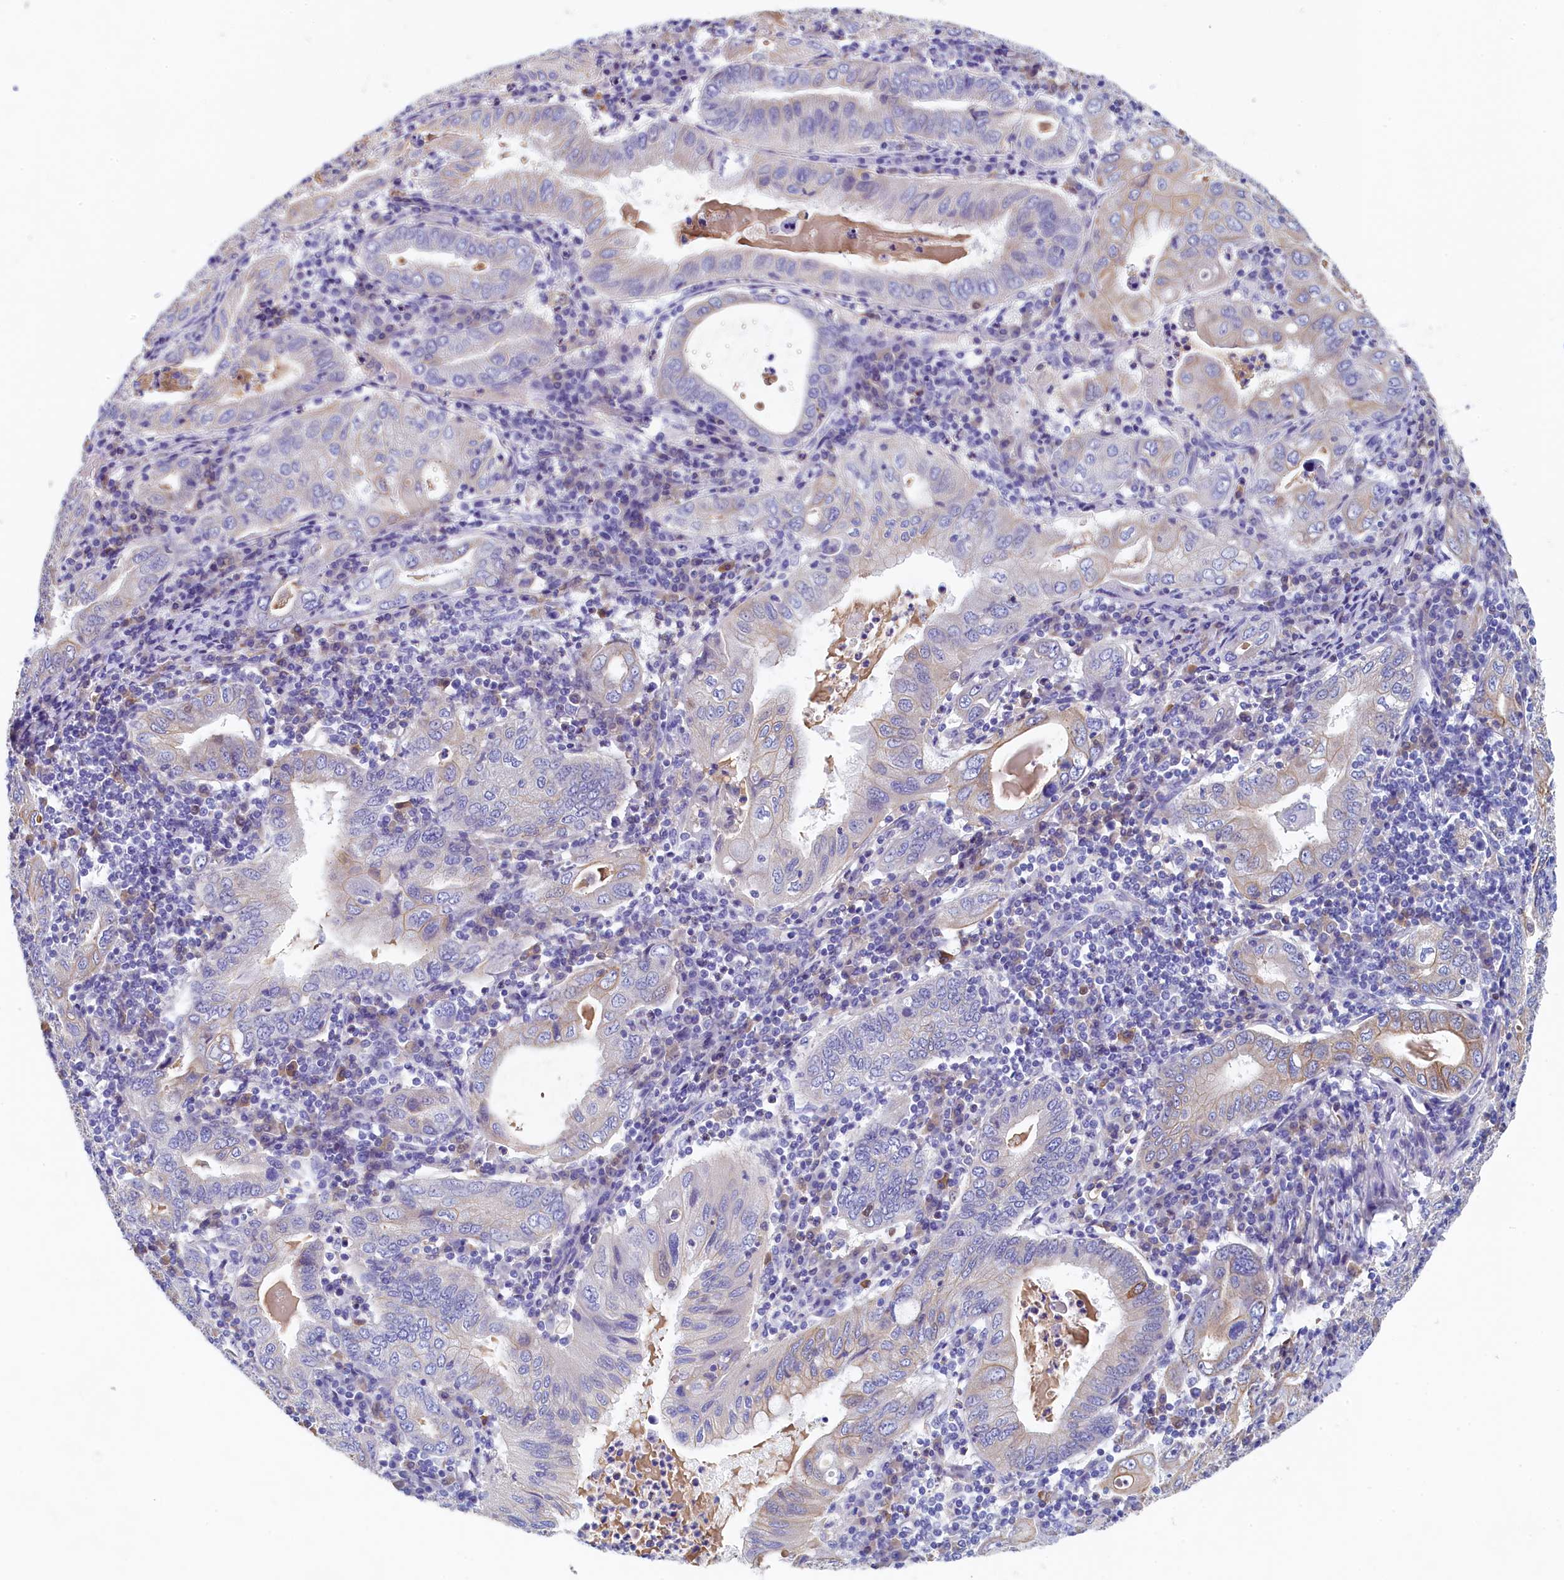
{"staining": {"intensity": "negative", "quantity": "none", "location": "none"}, "tissue": "stomach cancer", "cell_type": "Tumor cells", "image_type": "cancer", "snomed": [{"axis": "morphology", "description": "Normal tissue, NOS"}, {"axis": "morphology", "description": "Adenocarcinoma, NOS"}, {"axis": "topography", "description": "Esophagus"}, {"axis": "topography", "description": "Stomach, upper"}, {"axis": "topography", "description": "Peripheral nerve tissue"}], "caption": "High magnification brightfield microscopy of stomach cancer (adenocarcinoma) stained with DAB (3,3'-diaminobenzidine) (brown) and counterstained with hematoxylin (blue): tumor cells show no significant staining.", "gene": "GUCA1C", "patient": {"sex": "male", "age": 62}}